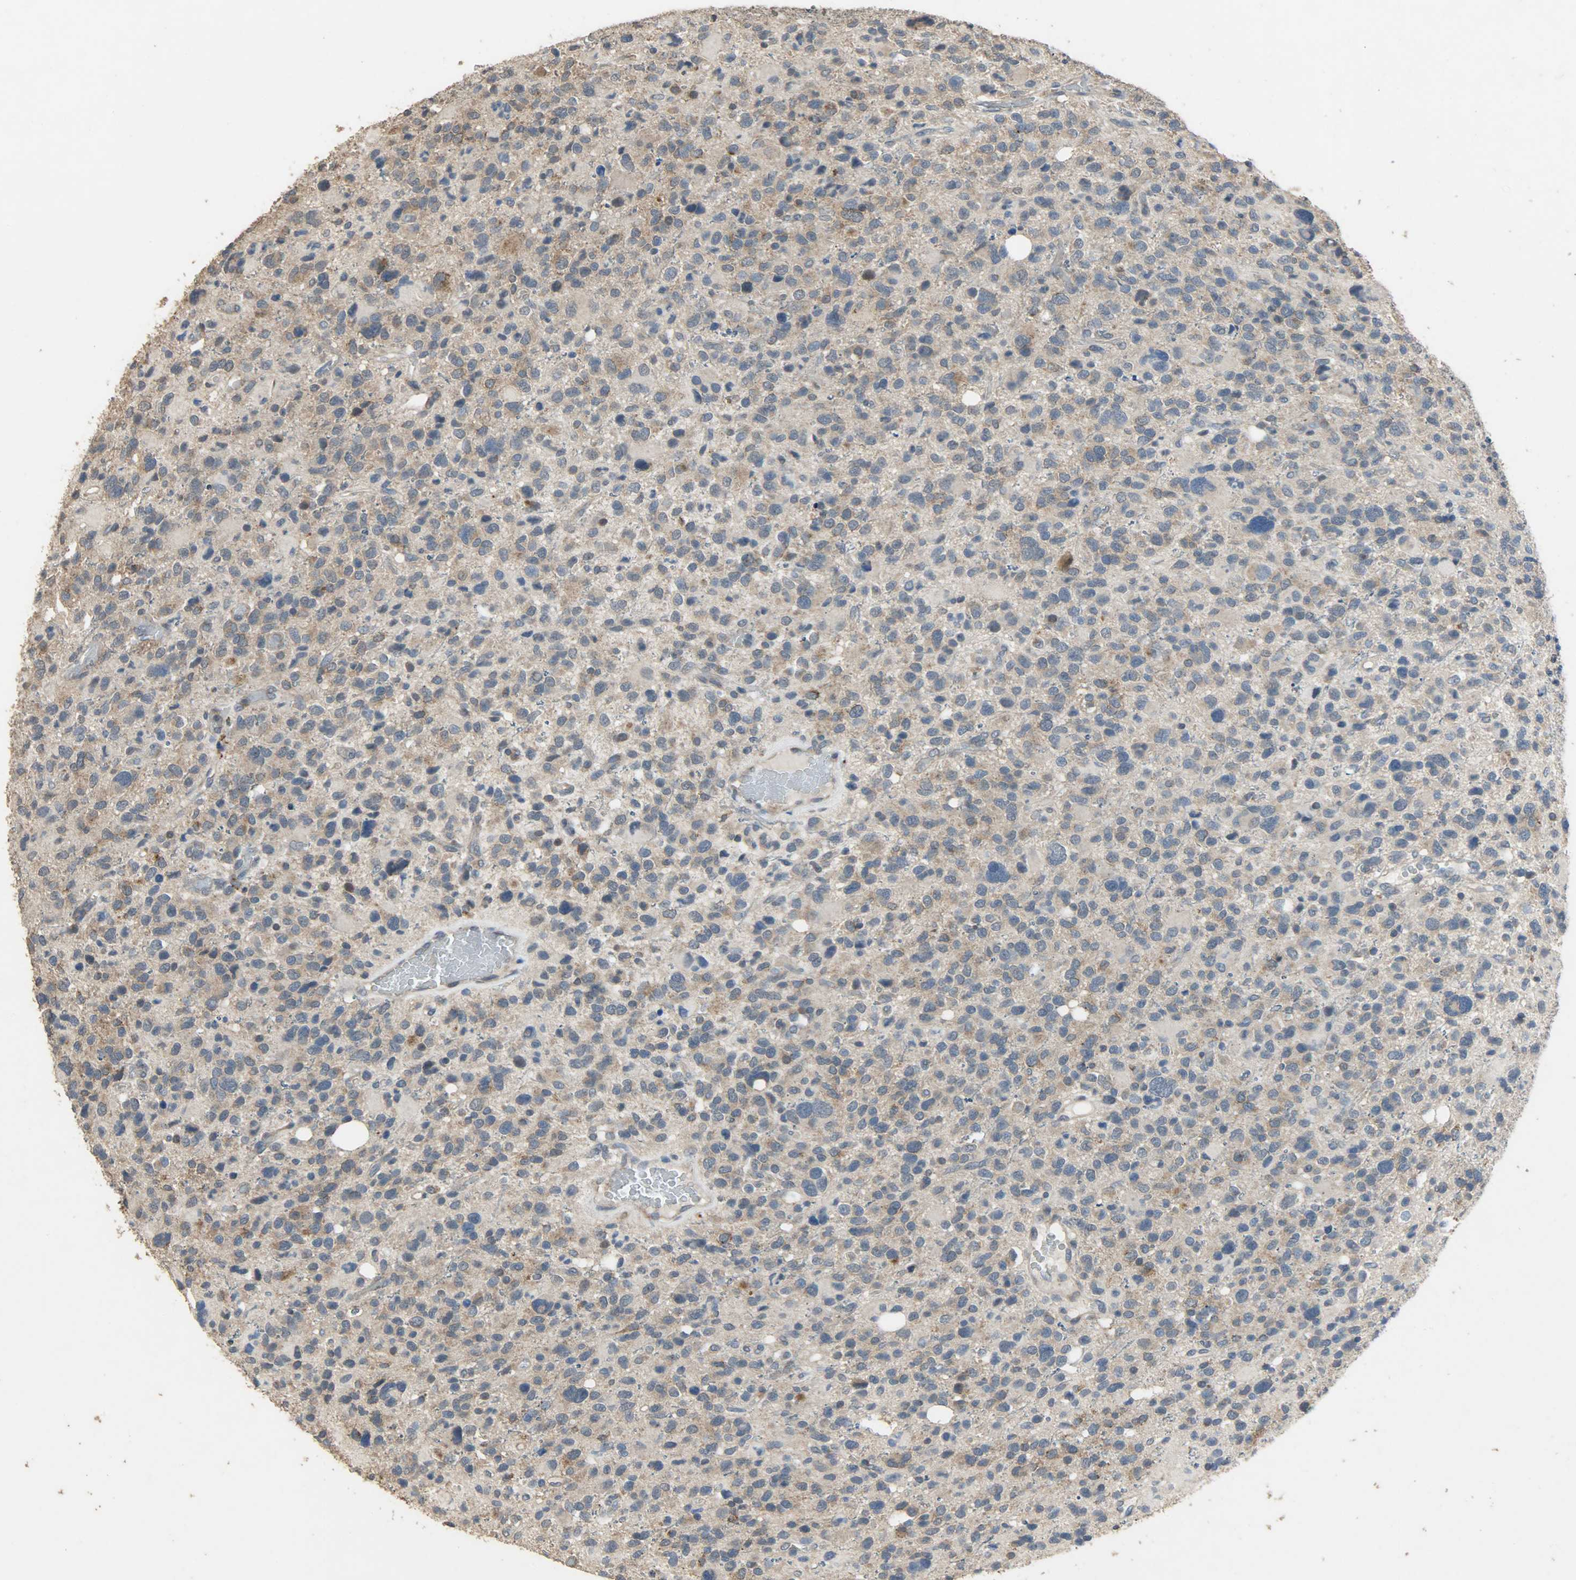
{"staining": {"intensity": "moderate", "quantity": ">75%", "location": "cytoplasmic/membranous"}, "tissue": "glioma", "cell_type": "Tumor cells", "image_type": "cancer", "snomed": [{"axis": "morphology", "description": "Glioma, malignant, High grade"}, {"axis": "topography", "description": "Brain"}], "caption": "The micrograph exhibits immunohistochemical staining of glioma. There is moderate cytoplasmic/membranous positivity is appreciated in approximately >75% of tumor cells. The protein of interest is stained brown, and the nuclei are stained in blue (DAB (3,3'-diaminobenzidine) IHC with brightfield microscopy, high magnification).", "gene": "CDKN2C", "patient": {"sex": "male", "age": 48}}